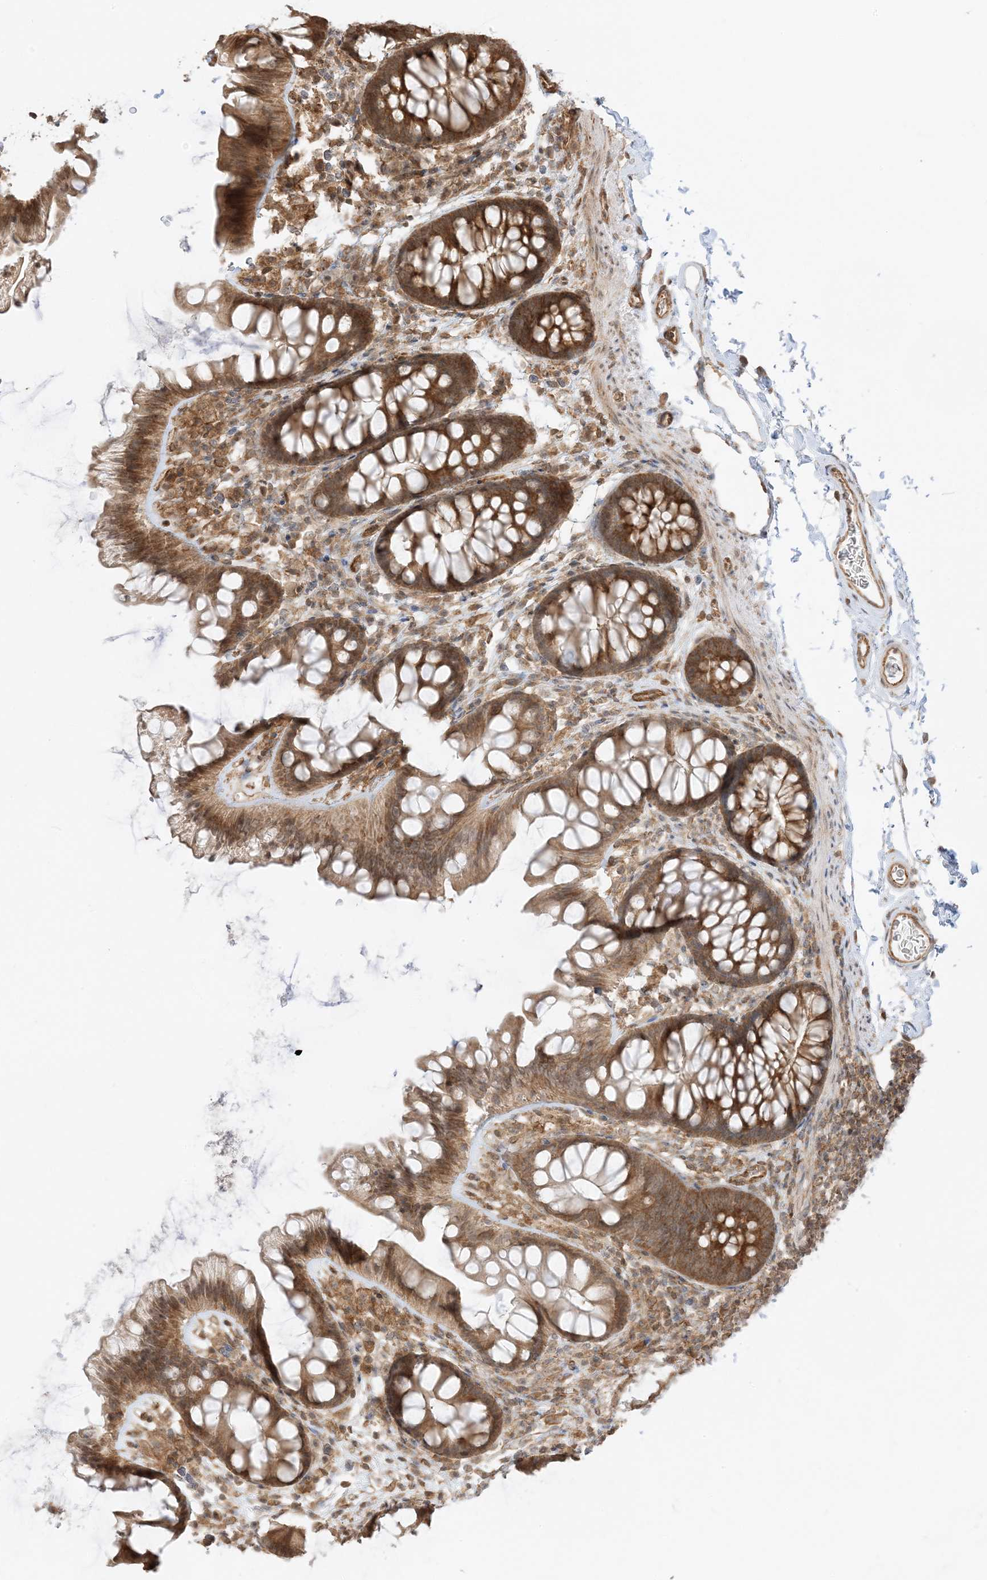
{"staining": {"intensity": "moderate", "quantity": ">75%", "location": "cytoplasmic/membranous"}, "tissue": "colon", "cell_type": "Endothelial cells", "image_type": "normal", "snomed": [{"axis": "morphology", "description": "Normal tissue, NOS"}, {"axis": "topography", "description": "Colon"}], "caption": "Brown immunohistochemical staining in unremarkable colon shows moderate cytoplasmic/membranous positivity in approximately >75% of endothelial cells.", "gene": "UBAP2L", "patient": {"sex": "female", "age": 62}}